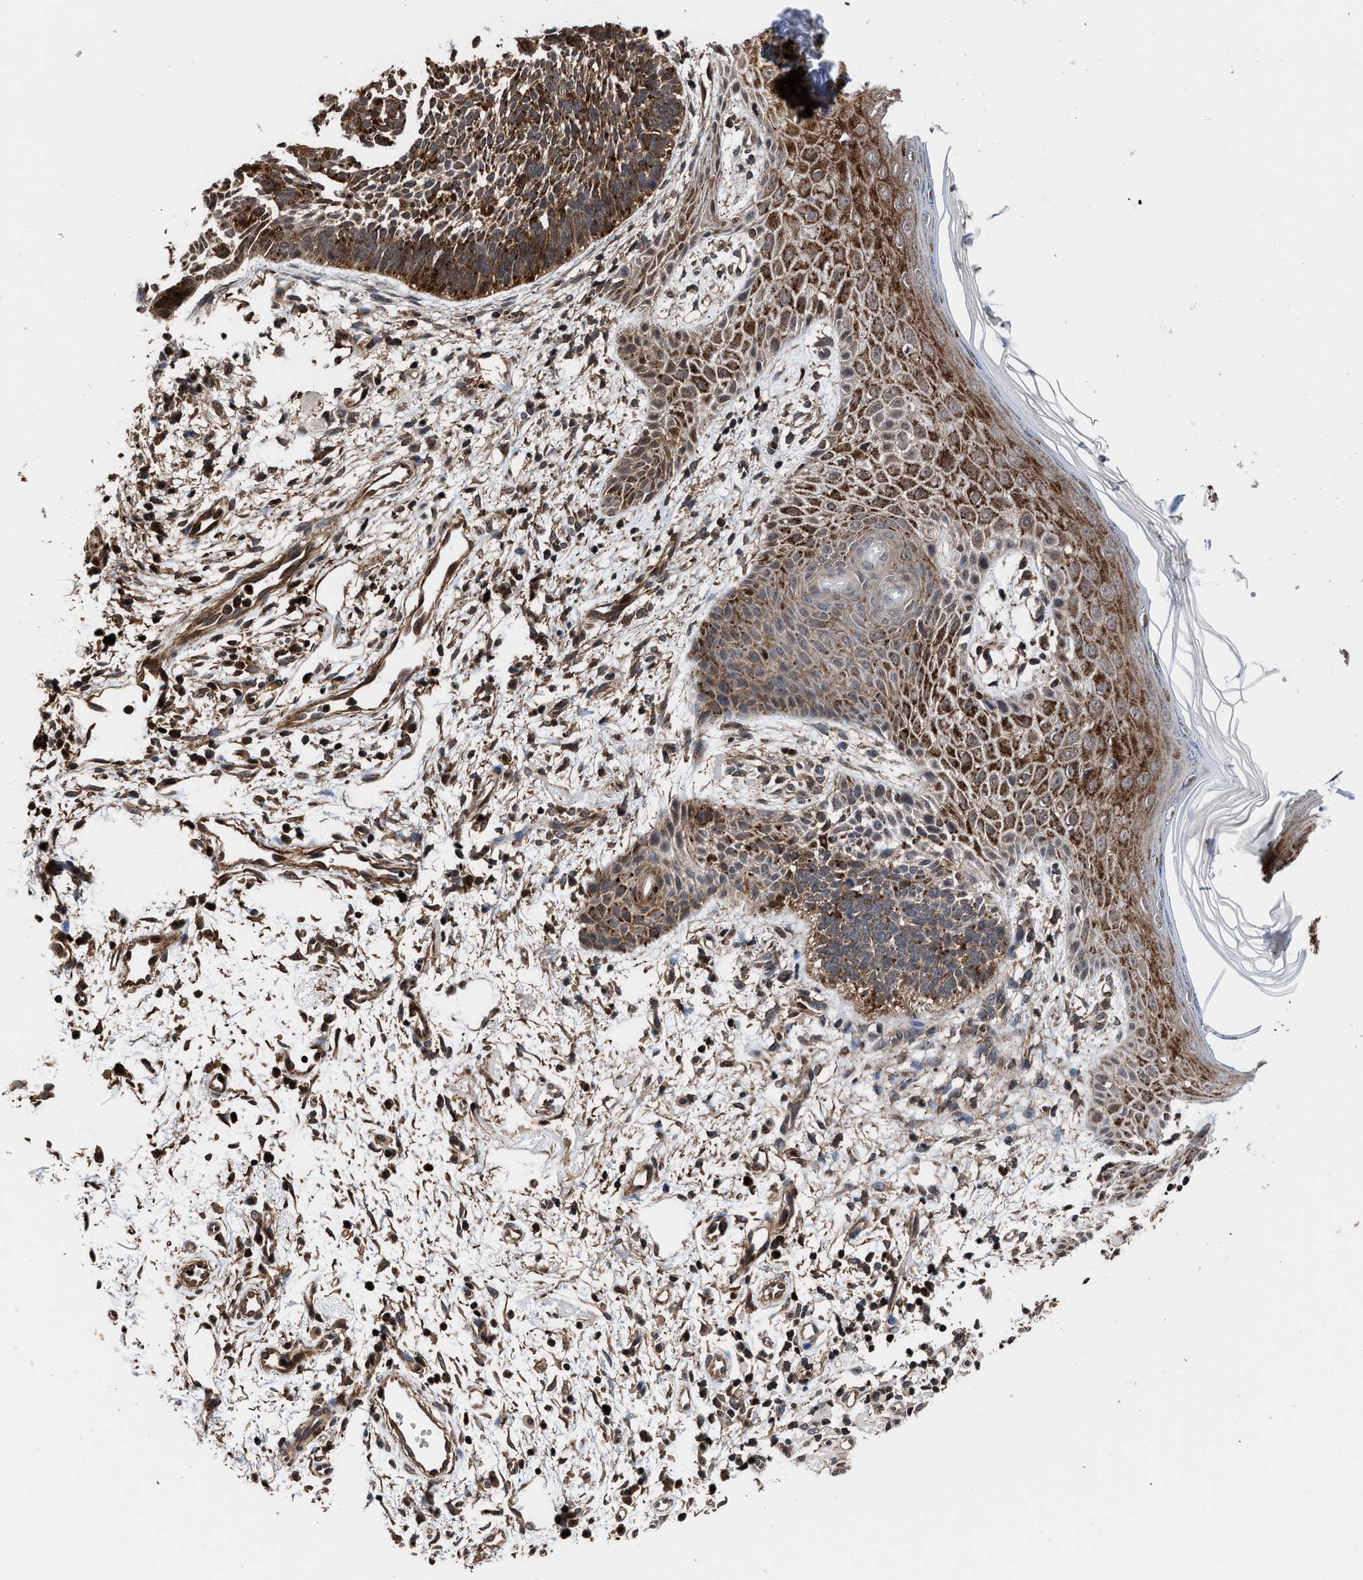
{"staining": {"intensity": "moderate", "quantity": ">75%", "location": "cytoplasmic/membranous"}, "tissue": "skin cancer", "cell_type": "Tumor cells", "image_type": "cancer", "snomed": [{"axis": "morphology", "description": "Normal tissue, NOS"}, {"axis": "morphology", "description": "Basal cell carcinoma"}, {"axis": "topography", "description": "Skin"}], "caption": "Skin cancer was stained to show a protein in brown. There is medium levels of moderate cytoplasmic/membranous staining in approximately >75% of tumor cells.", "gene": "SEPTIN2", "patient": {"sex": "female", "age": 69}}